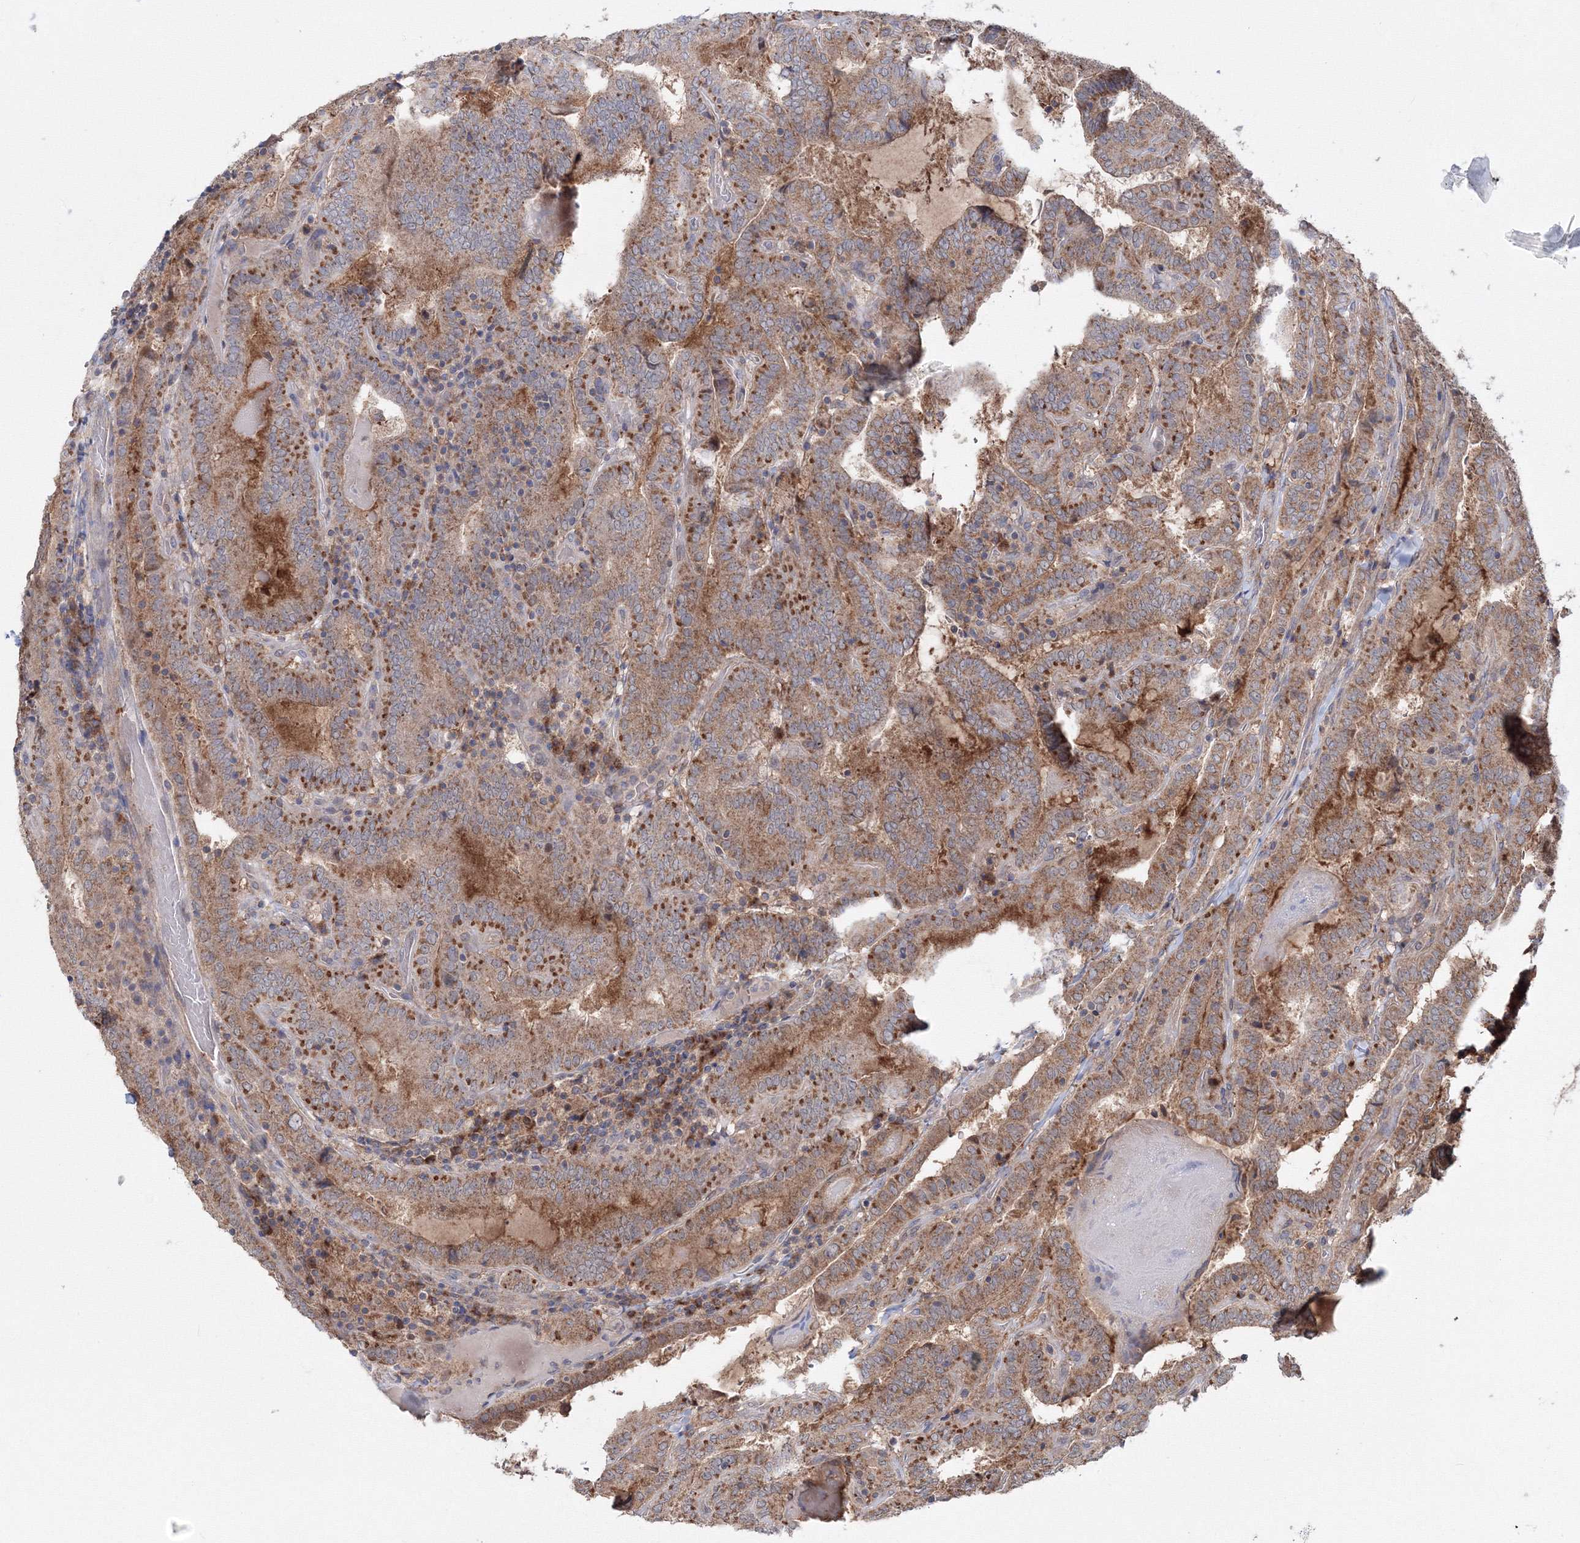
{"staining": {"intensity": "moderate", "quantity": ">75%", "location": "cytoplasmic/membranous"}, "tissue": "thyroid cancer", "cell_type": "Tumor cells", "image_type": "cancer", "snomed": [{"axis": "morphology", "description": "Papillary adenocarcinoma, NOS"}, {"axis": "topography", "description": "Thyroid gland"}], "caption": "Immunohistochemical staining of thyroid cancer reveals medium levels of moderate cytoplasmic/membranous protein staining in about >75% of tumor cells. The staining is performed using DAB (3,3'-diaminobenzidine) brown chromogen to label protein expression. The nuclei are counter-stained blue using hematoxylin.", "gene": "PEX13", "patient": {"sex": "female", "age": 72}}